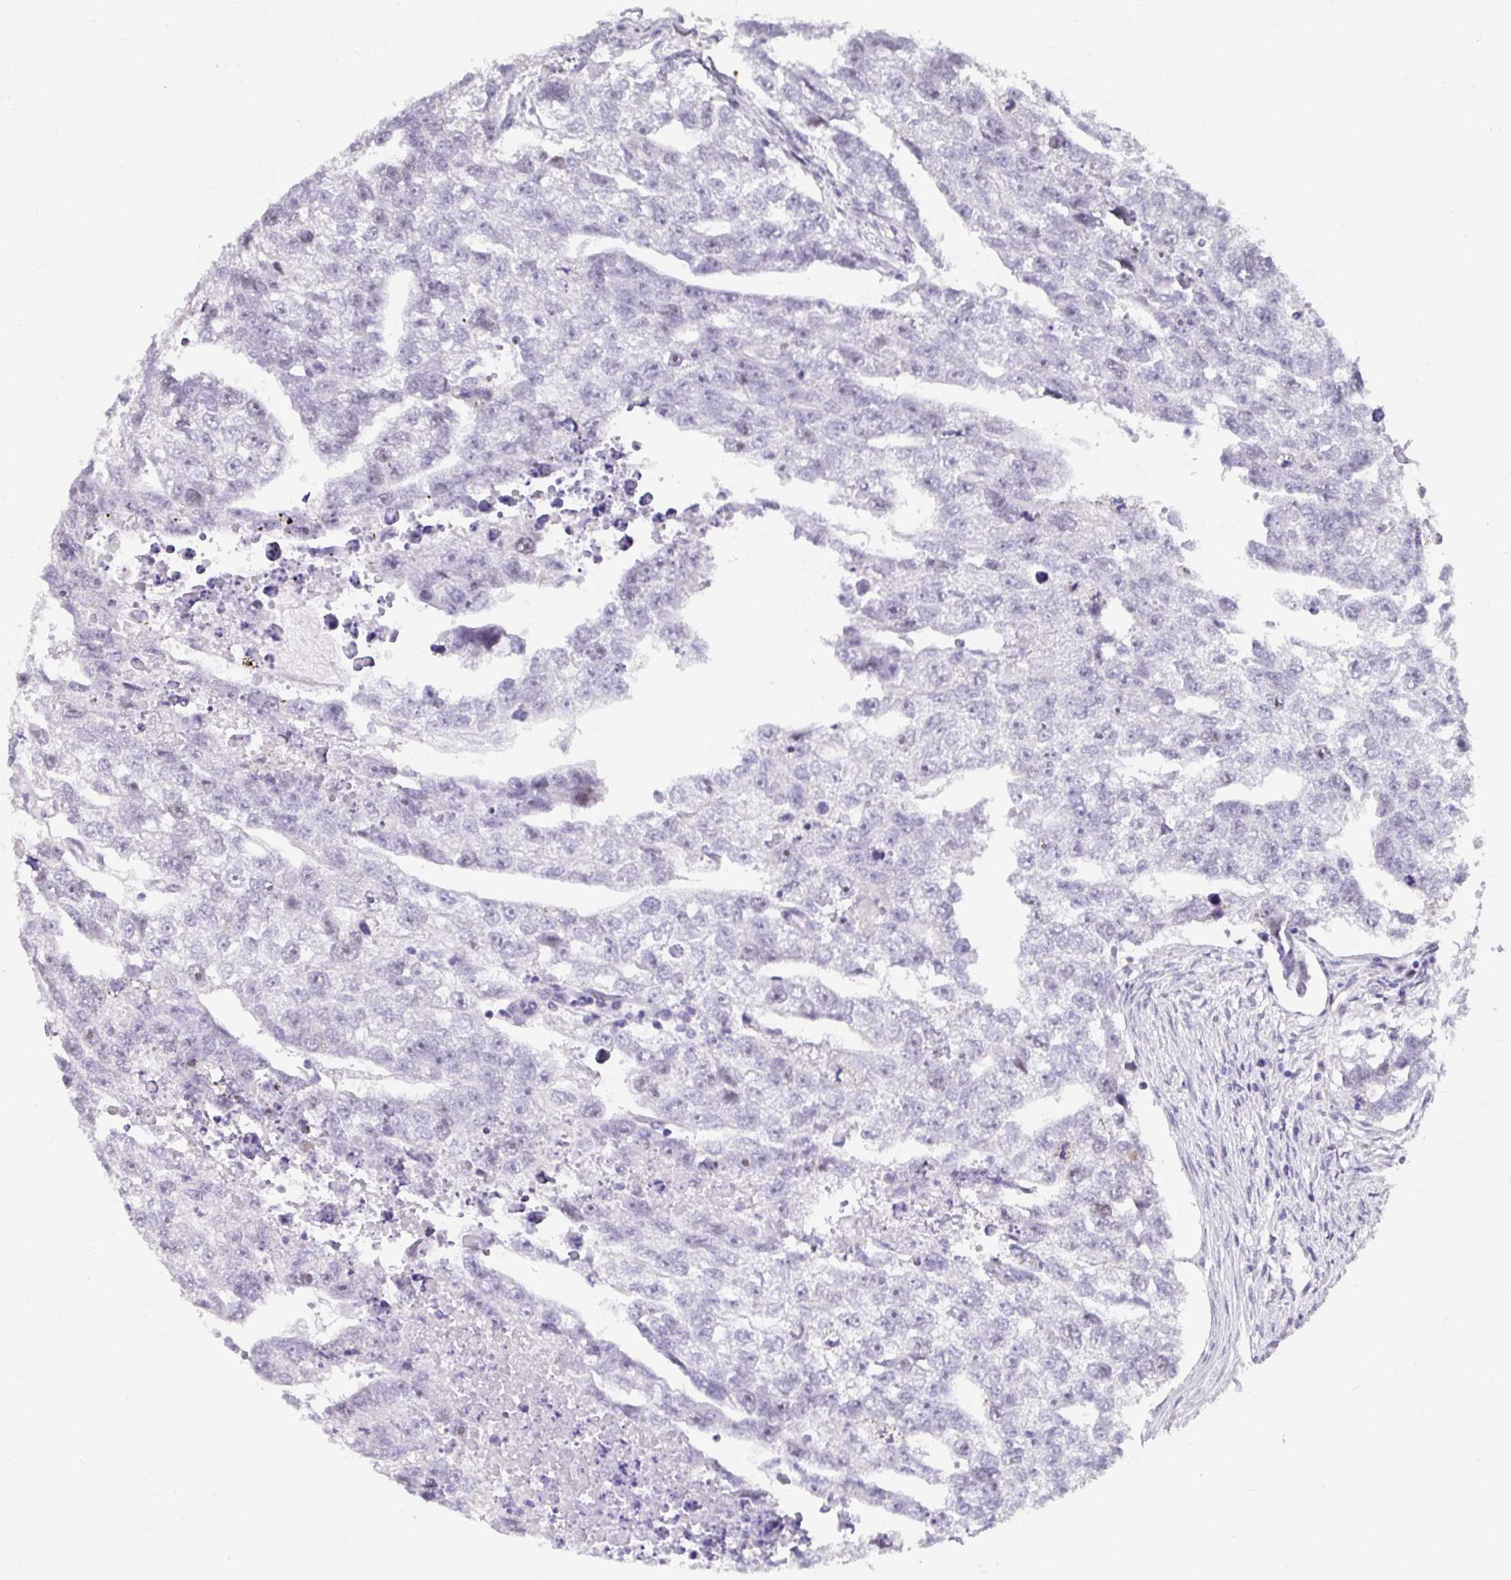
{"staining": {"intensity": "negative", "quantity": "none", "location": "none"}, "tissue": "testis cancer", "cell_type": "Tumor cells", "image_type": "cancer", "snomed": [{"axis": "morphology", "description": "Carcinoma, Embryonal, NOS"}, {"axis": "morphology", "description": "Teratoma, malignant, NOS"}, {"axis": "topography", "description": "Testis"}], "caption": "Tumor cells are negative for brown protein staining in testis cancer (embryonal carcinoma). Brightfield microscopy of immunohistochemistry (IHC) stained with DAB (3,3'-diaminobenzidine) (brown) and hematoxylin (blue), captured at high magnification.", "gene": "ANLN", "patient": {"sex": "male", "age": 44}}